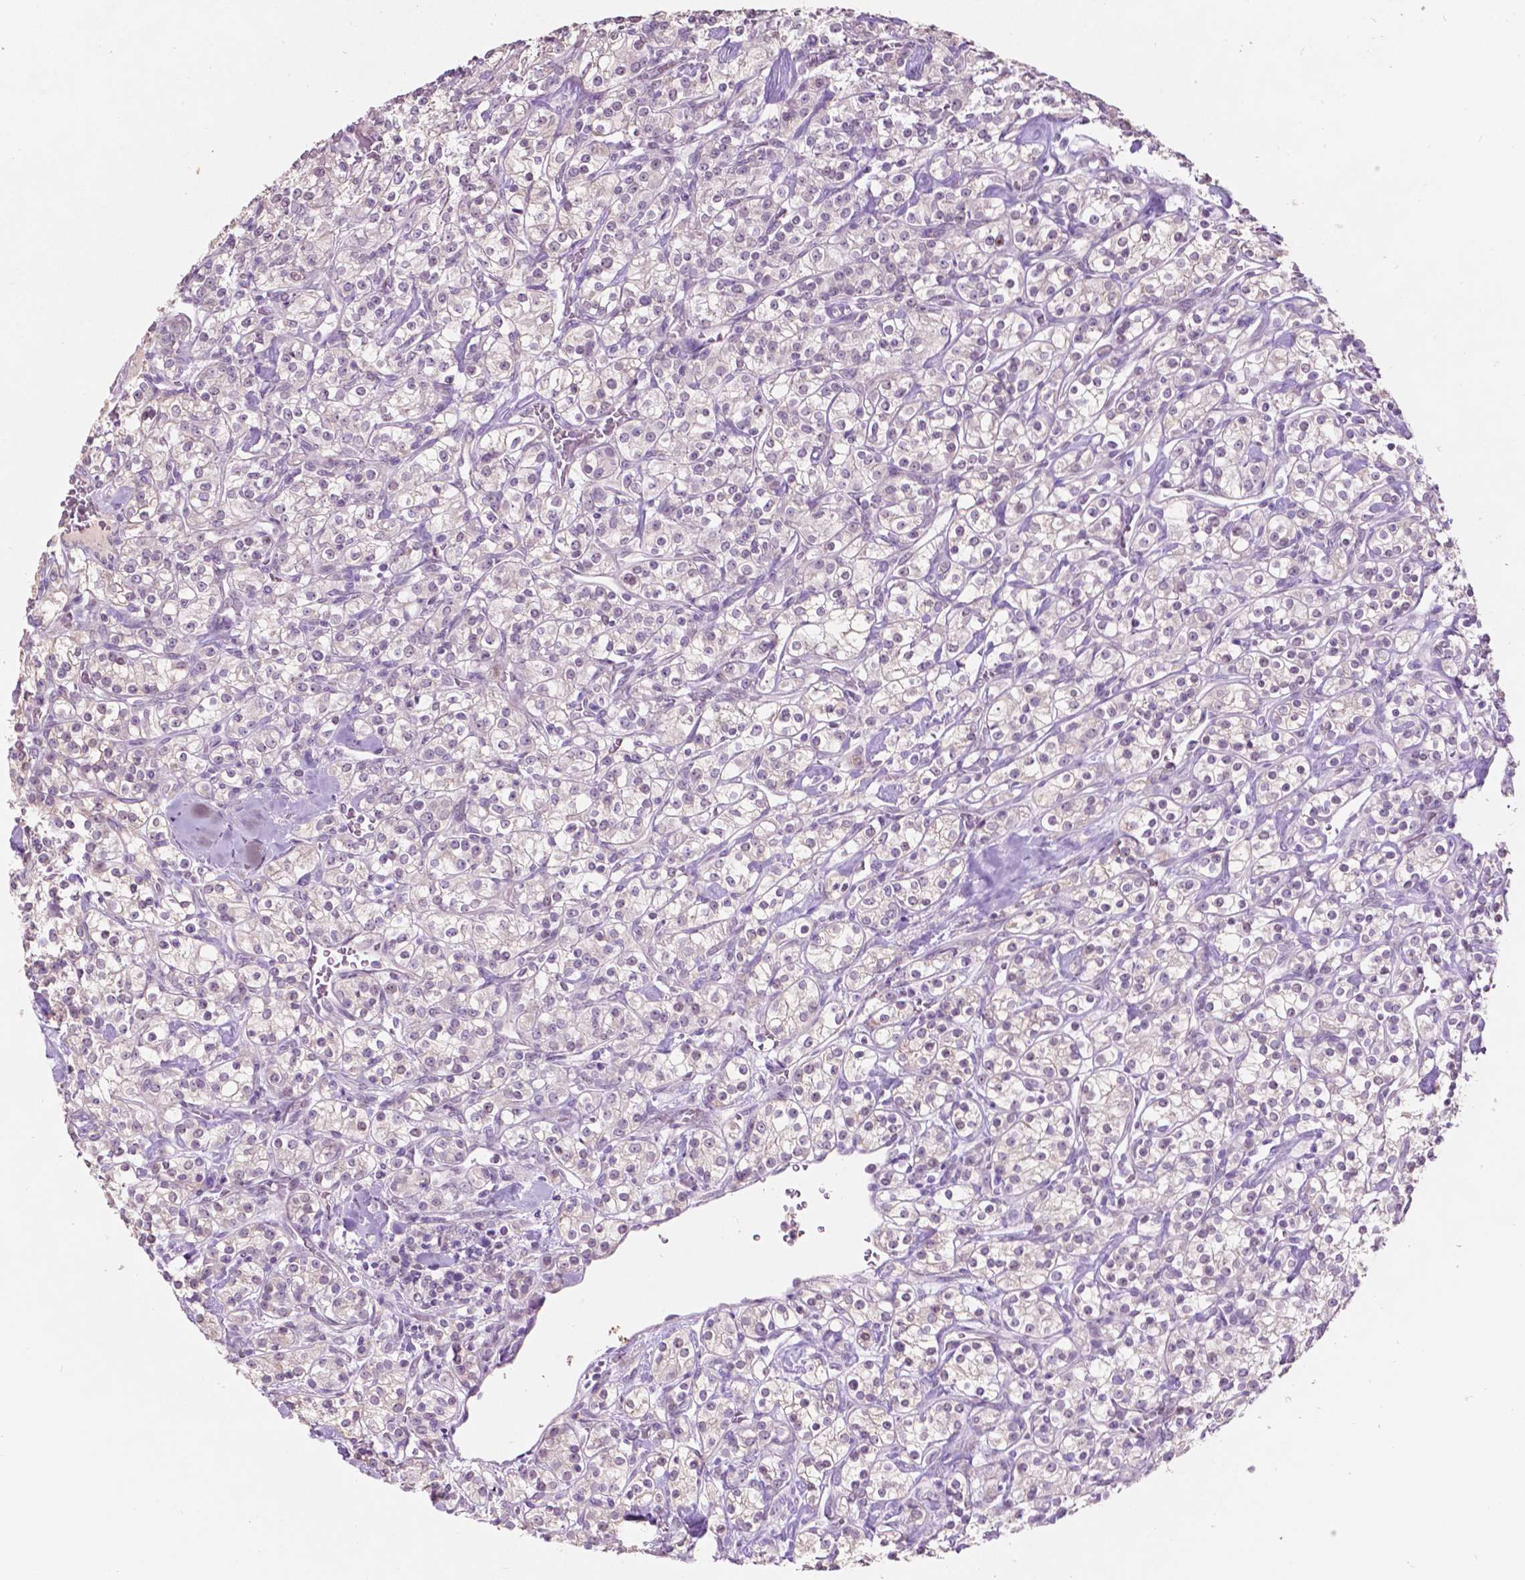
{"staining": {"intensity": "negative", "quantity": "none", "location": "none"}, "tissue": "renal cancer", "cell_type": "Tumor cells", "image_type": "cancer", "snomed": [{"axis": "morphology", "description": "Adenocarcinoma, NOS"}, {"axis": "topography", "description": "Kidney"}], "caption": "Image shows no significant protein expression in tumor cells of renal cancer (adenocarcinoma).", "gene": "TM6SF2", "patient": {"sex": "male", "age": 77}}